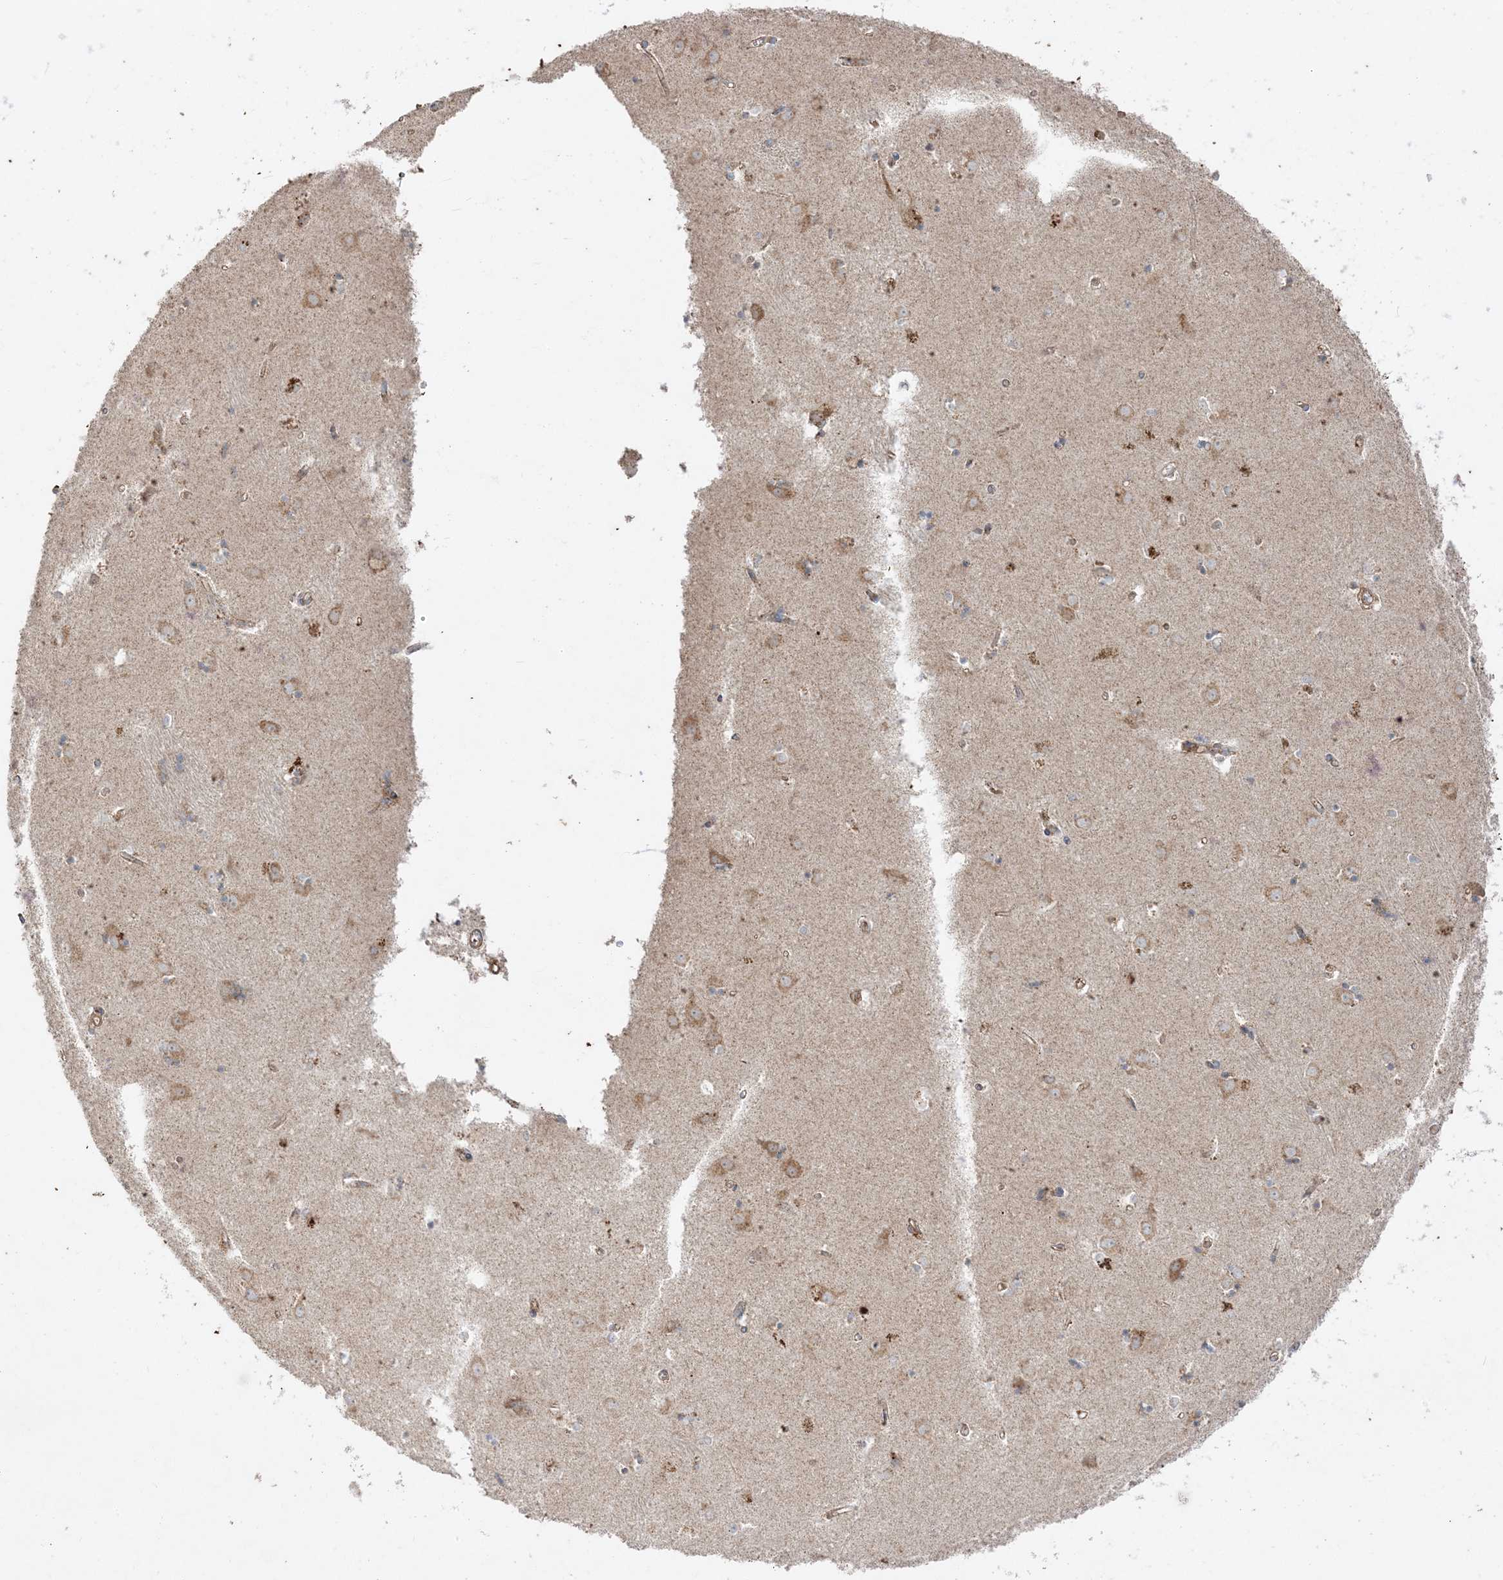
{"staining": {"intensity": "weak", "quantity": "<25%", "location": "cytoplasmic/membranous"}, "tissue": "caudate", "cell_type": "Glial cells", "image_type": "normal", "snomed": [{"axis": "morphology", "description": "Normal tissue, NOS"}, {"axis": "topography", "description": "Lateral ventricle wall"}], "caption": "A high-resolution micrograph shows immunohistochemistry (IHC) staining of benign caudate, which shows no significant expression in glial cells. The staining is performed using DAB (3,3'-diaminobenzidine) brown chromogen with nuclei counter-stained in using hematoxylin.", "gene": "AARS2", "patient": {"sex": "male", "age": 45}}